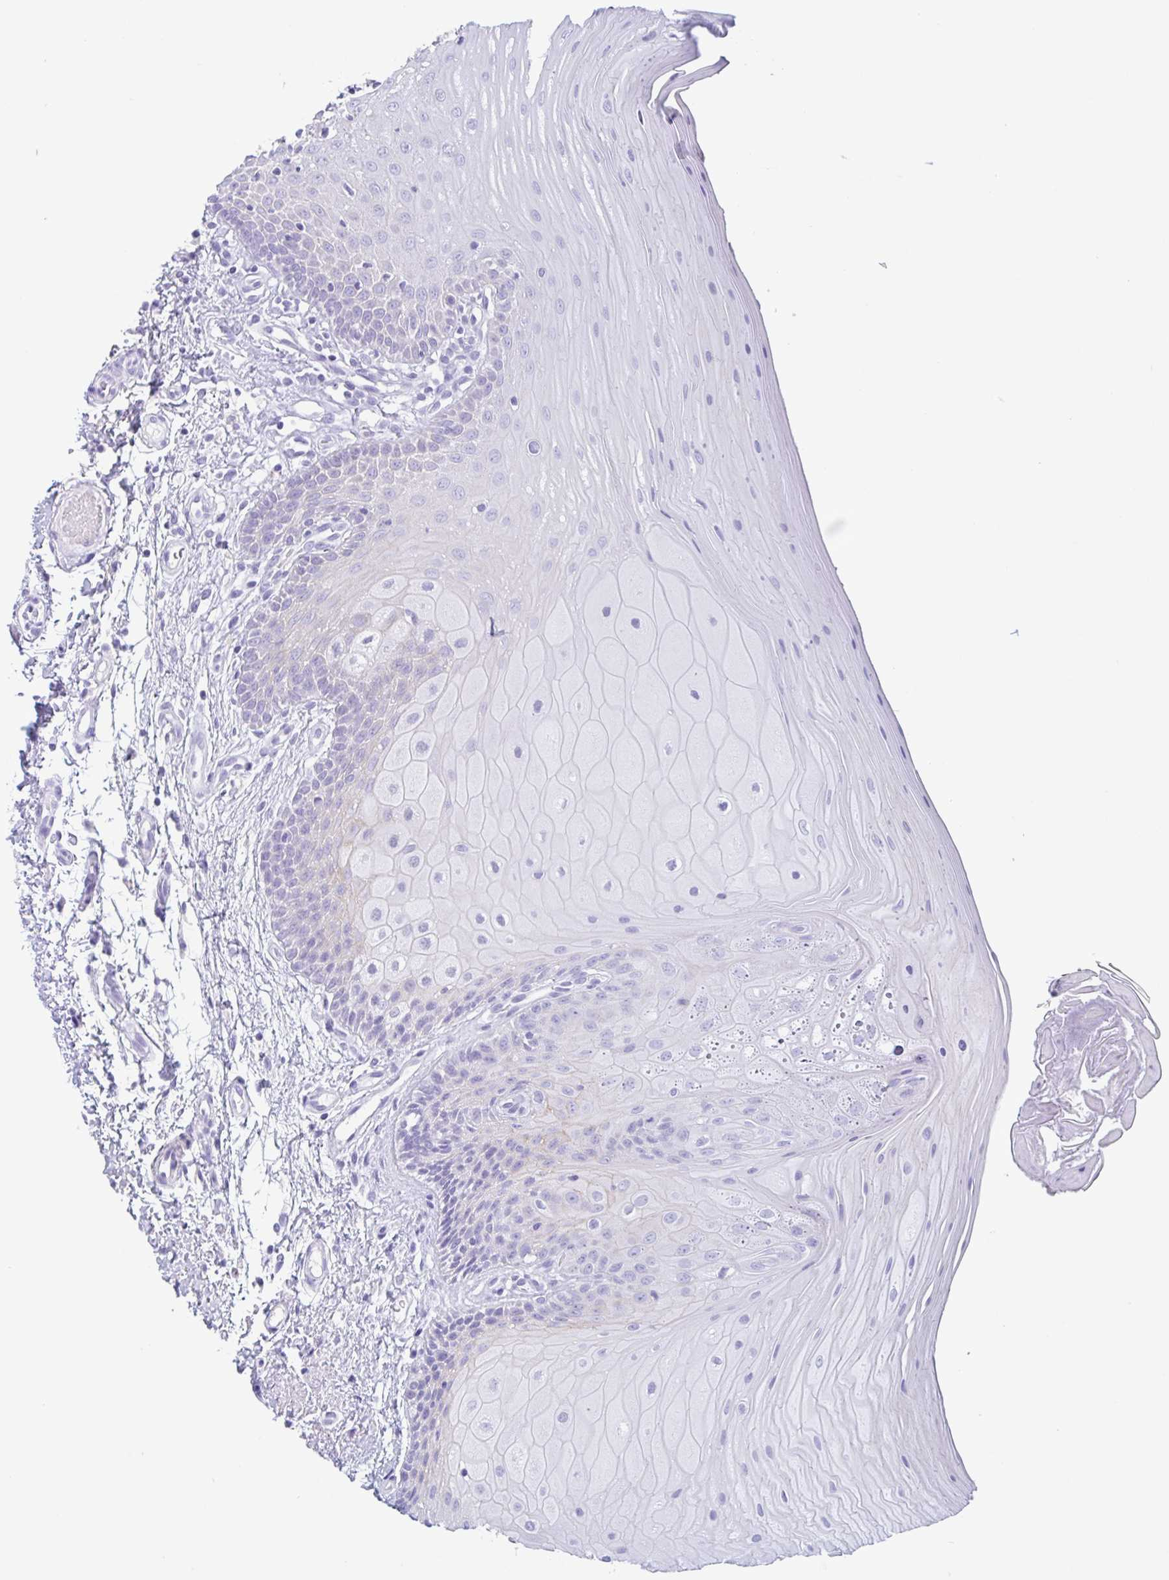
{"staining": {"intensity": "weak", "quantity": "<25%", "location": "cytoplasmic/membranous"}, "tissue": "oral mucosa", "cell_type": "Squamous epithelial cells", "image_type": "normal", "snomed": [{"axis": "morphology", "description": "Normal tissue, NOS"}, {"axis": "topography", "description": "Oral tissue"}, {"axis": "topography", "description": "Tounge, NOS"}, {"axis": "topography", "description": "Head-Neck"}], "caption": "This micrograph is of unremarkable oral mucosa stained with immunohistochemistry (IHC) to label a protein in brown with the nuclei are counter-stained blue. There is no staining in squamous epithelial cells.", "gene": "DTWD2", "patient": {"sex": "female", "age": 84}}